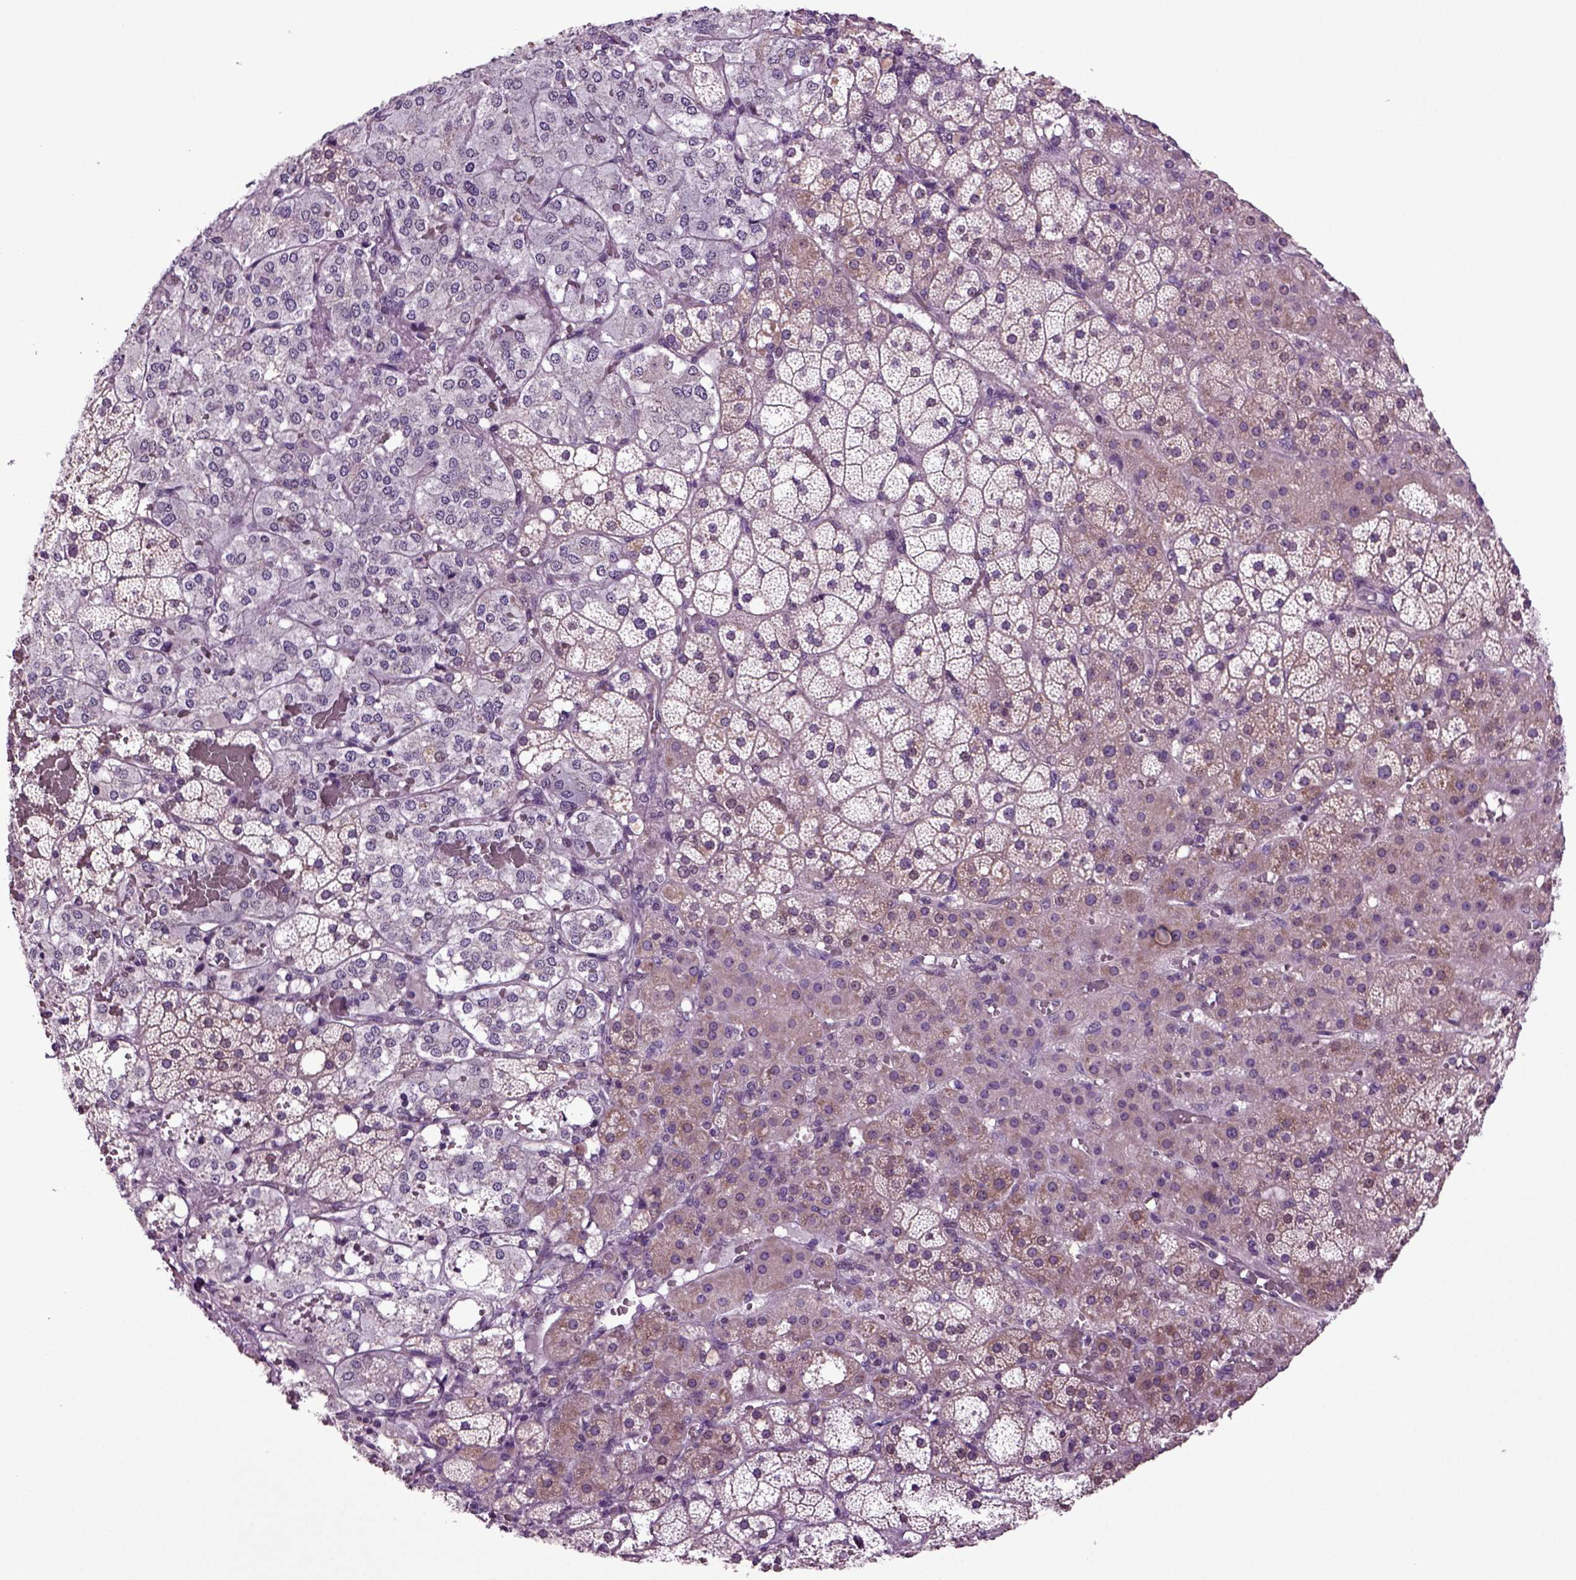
{"staining": {"intensity": "moderate", "quantity": "25%-75%", "location": "cytoplasmic/membranous"}, "tissue": "adrenal gland", "cell_type": "Glandular cells", "image_type": "normal", "snomed": [{"axis": "morphology", "description": "Normal tissue, NOS"}, {"axis": "topography", "description": "Adrenal gland"}], "caption": "Immunohistochemical staining of unremarkable human adrenal gland displays 25%-75% levels of moderate cytoplasmic/membranous protein expression in about 25%-75% of glandular cells. The protein of interest is shown in brown color, while the nuclei are stained blue.", "gene": "HAGHL", "patient": {"sex": "male", "age": 53}}